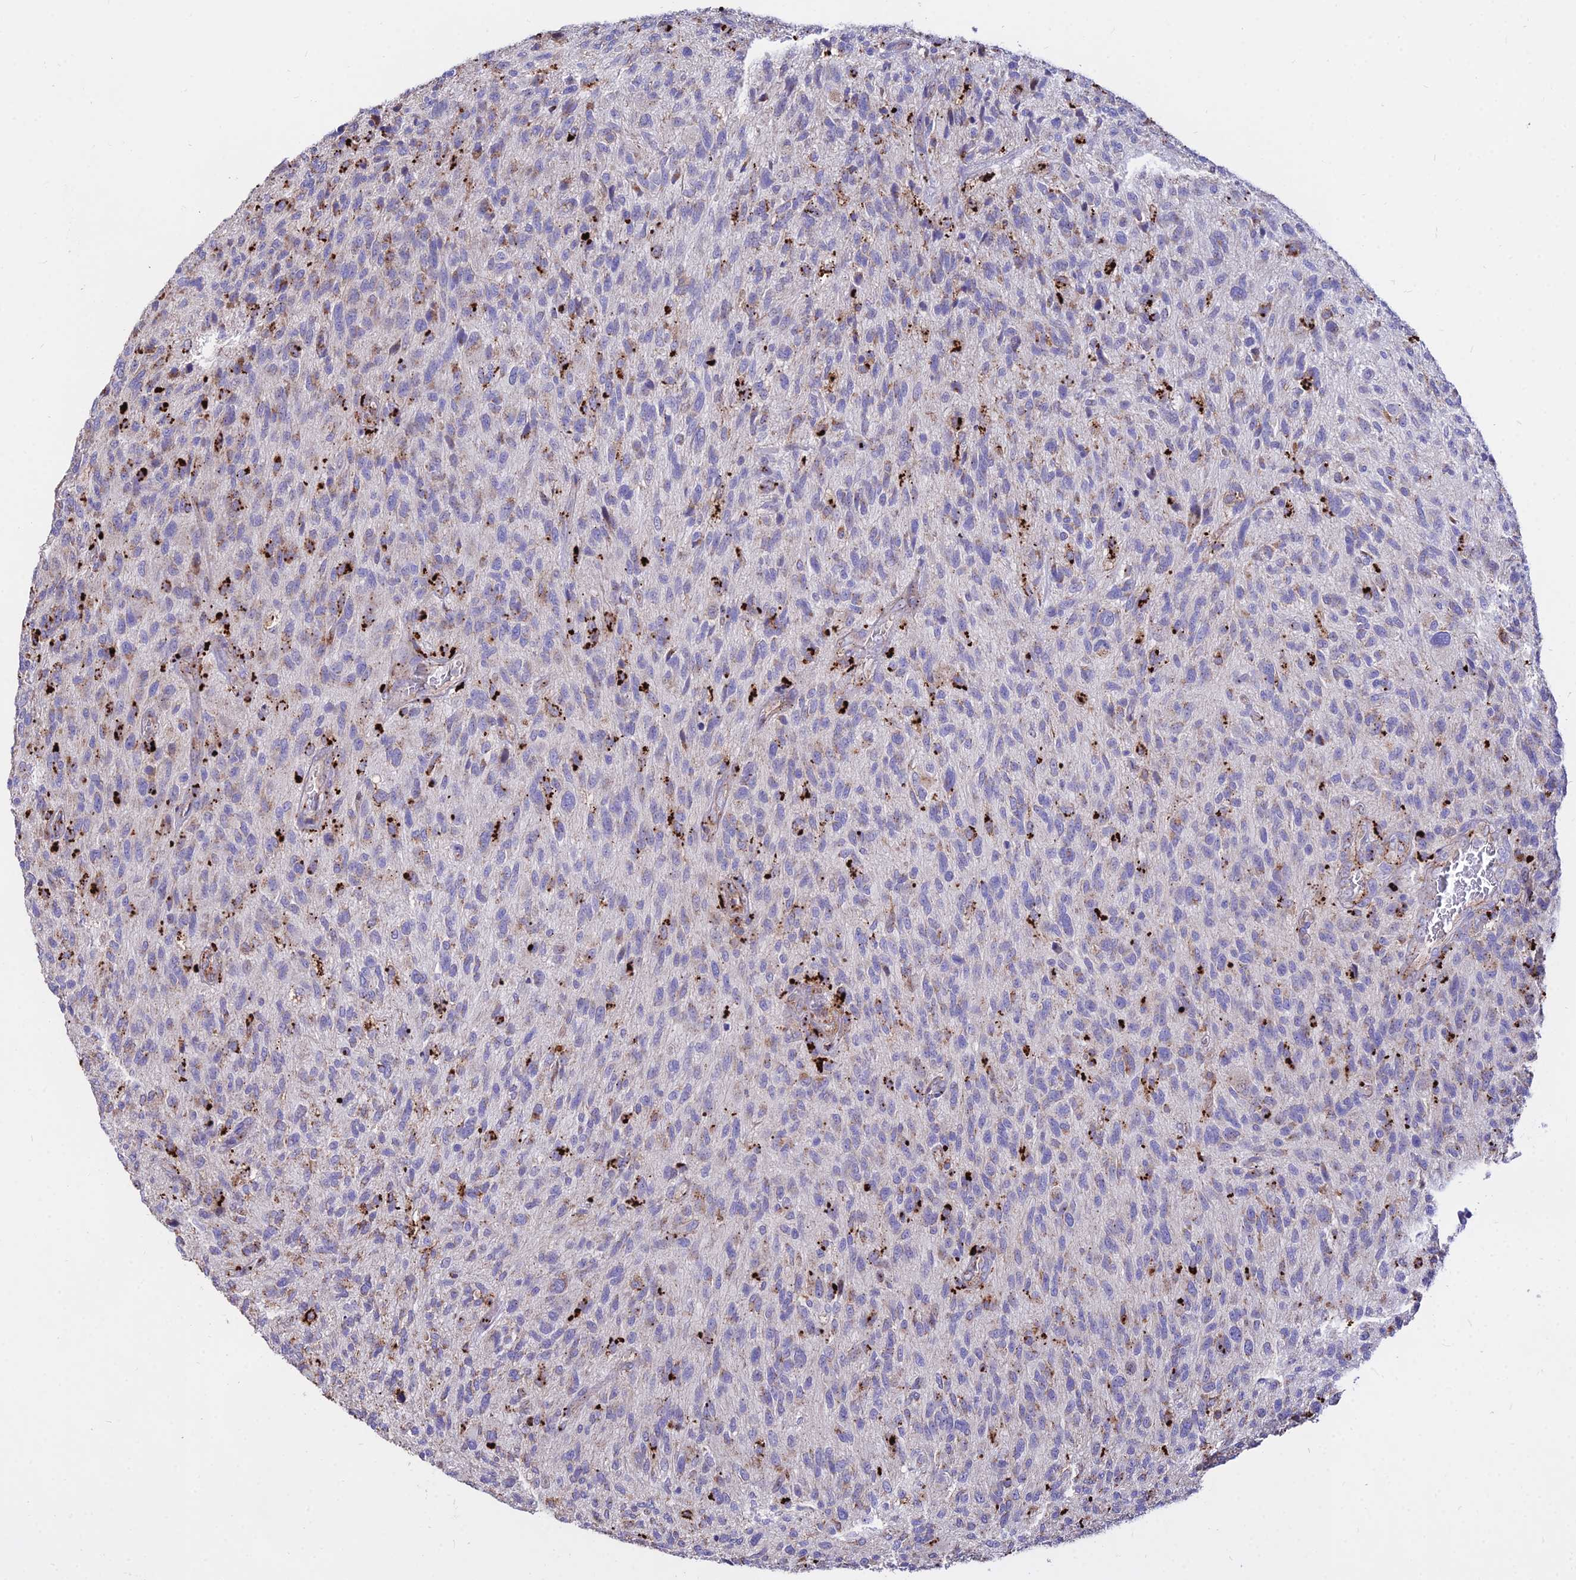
{"staining": {"intensity": "weak", "quantity": "<25%", "location": "cytoplasmic/membranous"}, "tissue": "glioma", "cell_type": "Tumor cells", "image_type": "cancer", "snomed": [{"axis": "morphology", "description": "Glioma, malignant, High grade"}, {"axis": "topography", "description": "Brain"}], "caption": "Tumor cells are negative for brown protein staining in glioma.", "gene": "PNLIPRP3", "patient": {"sex": "male", "age": 47}}